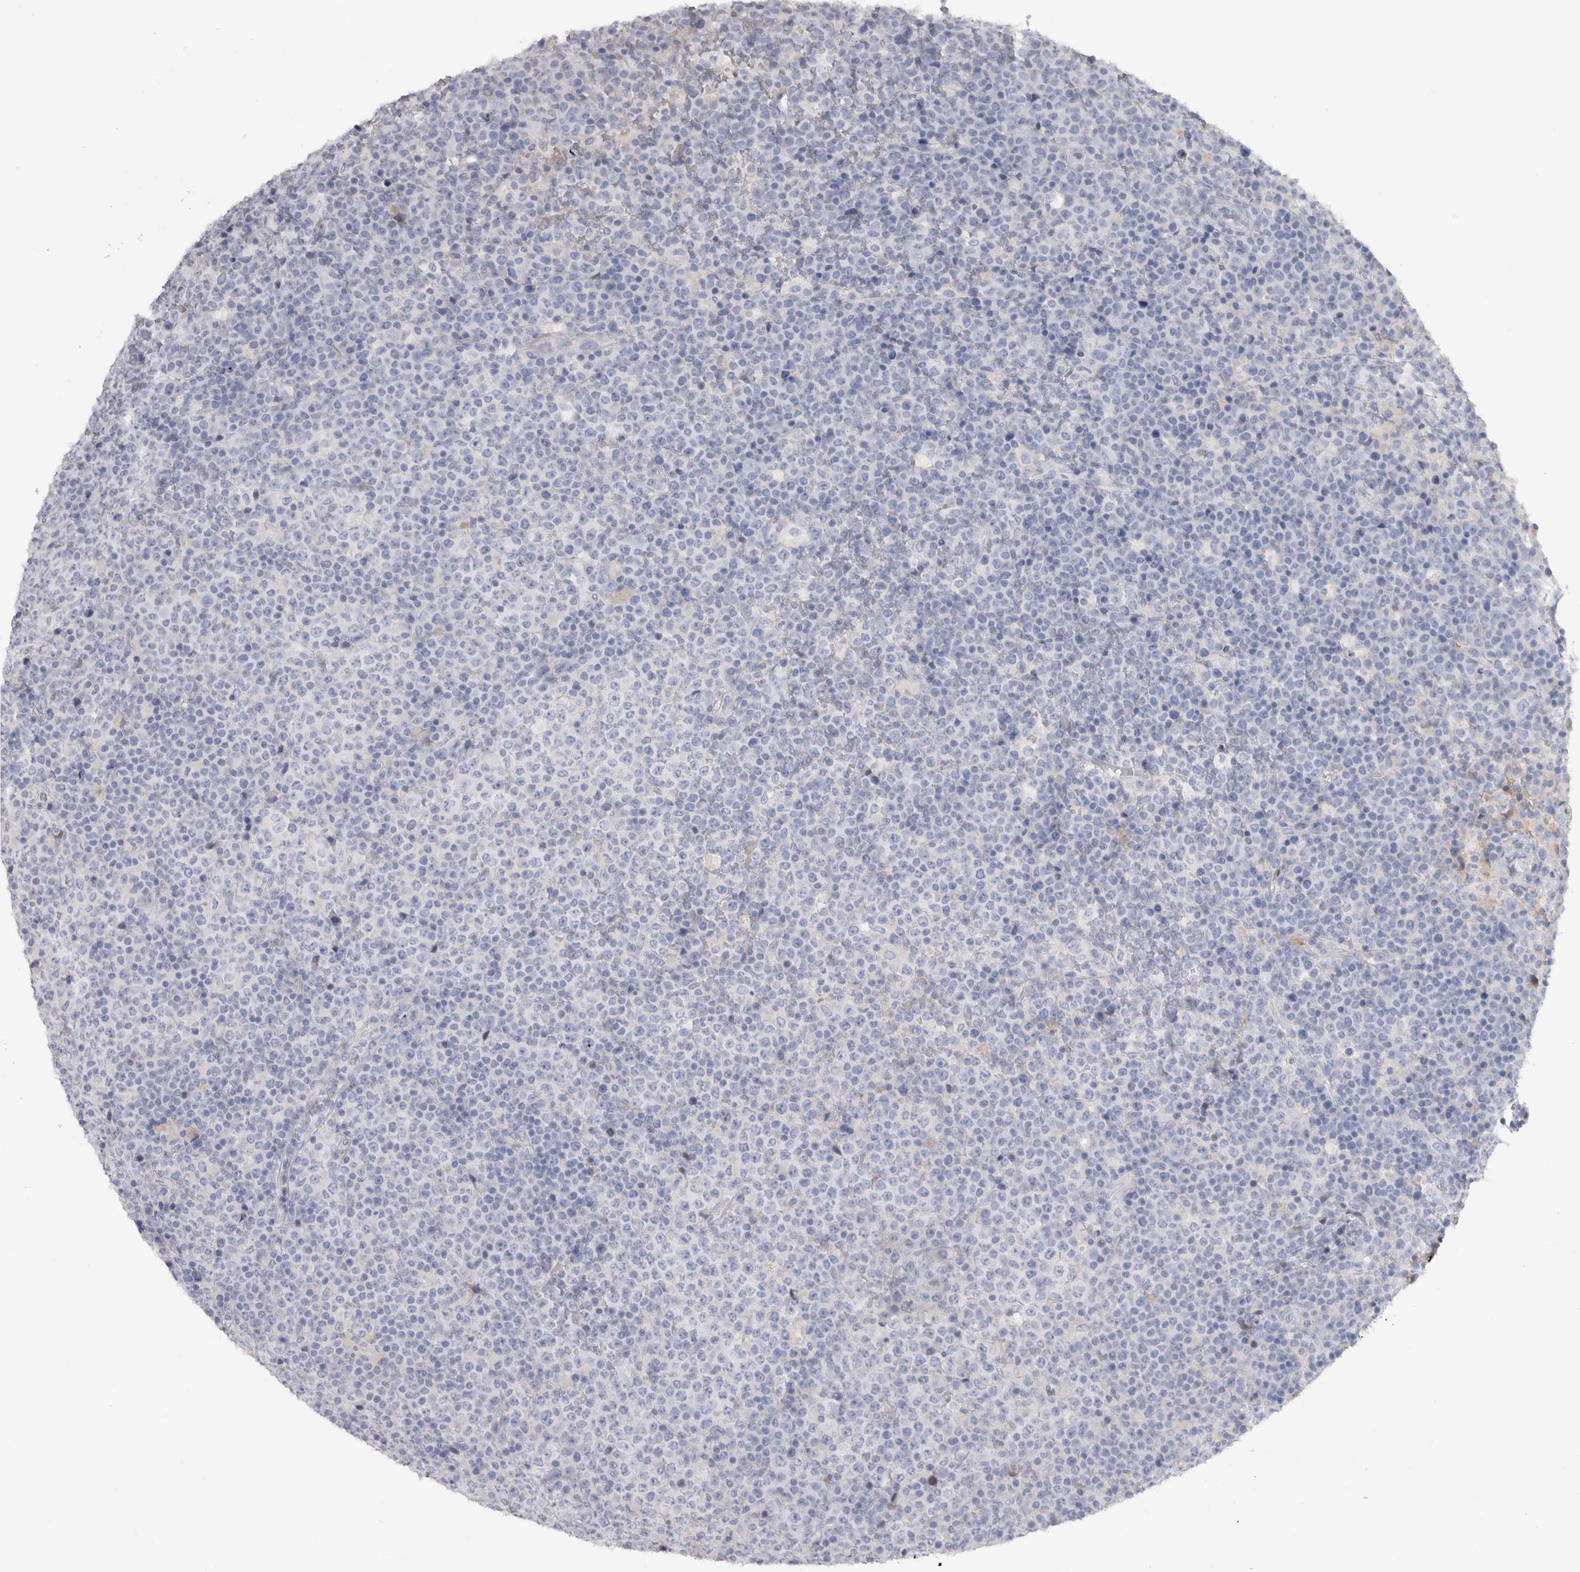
{"staining": {"intensity": "negative", "quantity": "none", "location": "none"}, "tissue": "lymphoma", "cell_type": "Tumor cells", "image_type": "cancer", "snomed": [{"axis": "morphology", "description": "Malignant lymphoma, non-Hodgkin's type, High grade"}, {"axis": "topography", "description": "Lymph node"}], "caption": "Micrograph shows no significant protein staining in tumor cells of malignant lymphoma, non-Hodgkin's type (high-grade).", "gene": "PTH", "patient": {"sex": "male", "age": 13}}